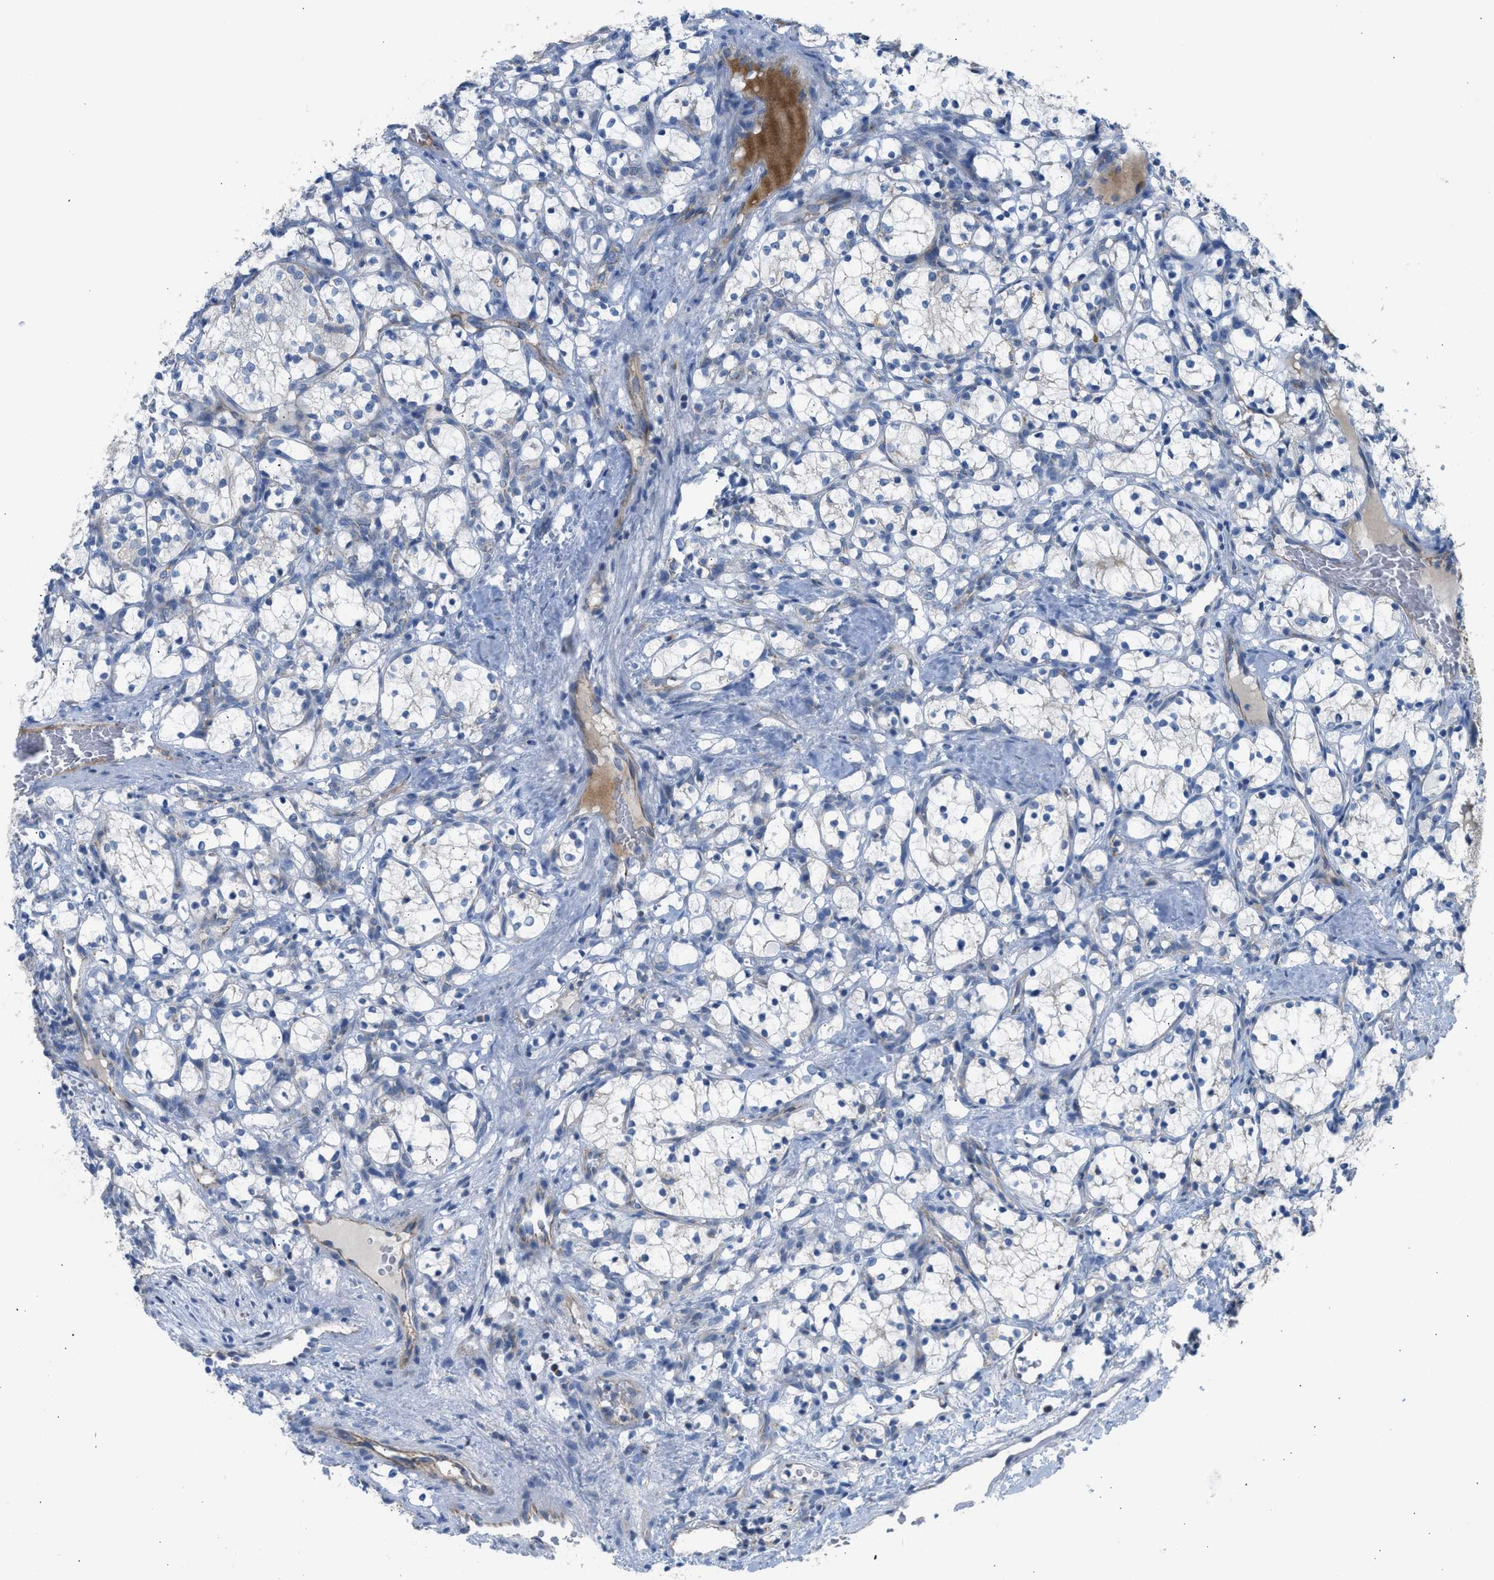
{"staining": {"intensity": "negative", "quantity": "none", "location": "none"}, "tissue": "renal cancer", "cell_type": "Tumor cells", "image_type": "cancer", "snomed": [{"axis": "morphology", "description": "Adenocarcinoma, NOS"}, {"axis": "topography", "description": "Kidney"}], "caption": "The photomicrograph exhibits no staining of tumor cells in renal adenocarcinoma.", "gene": "GOT2", "patient": {"sex": "female", "age": 69}}